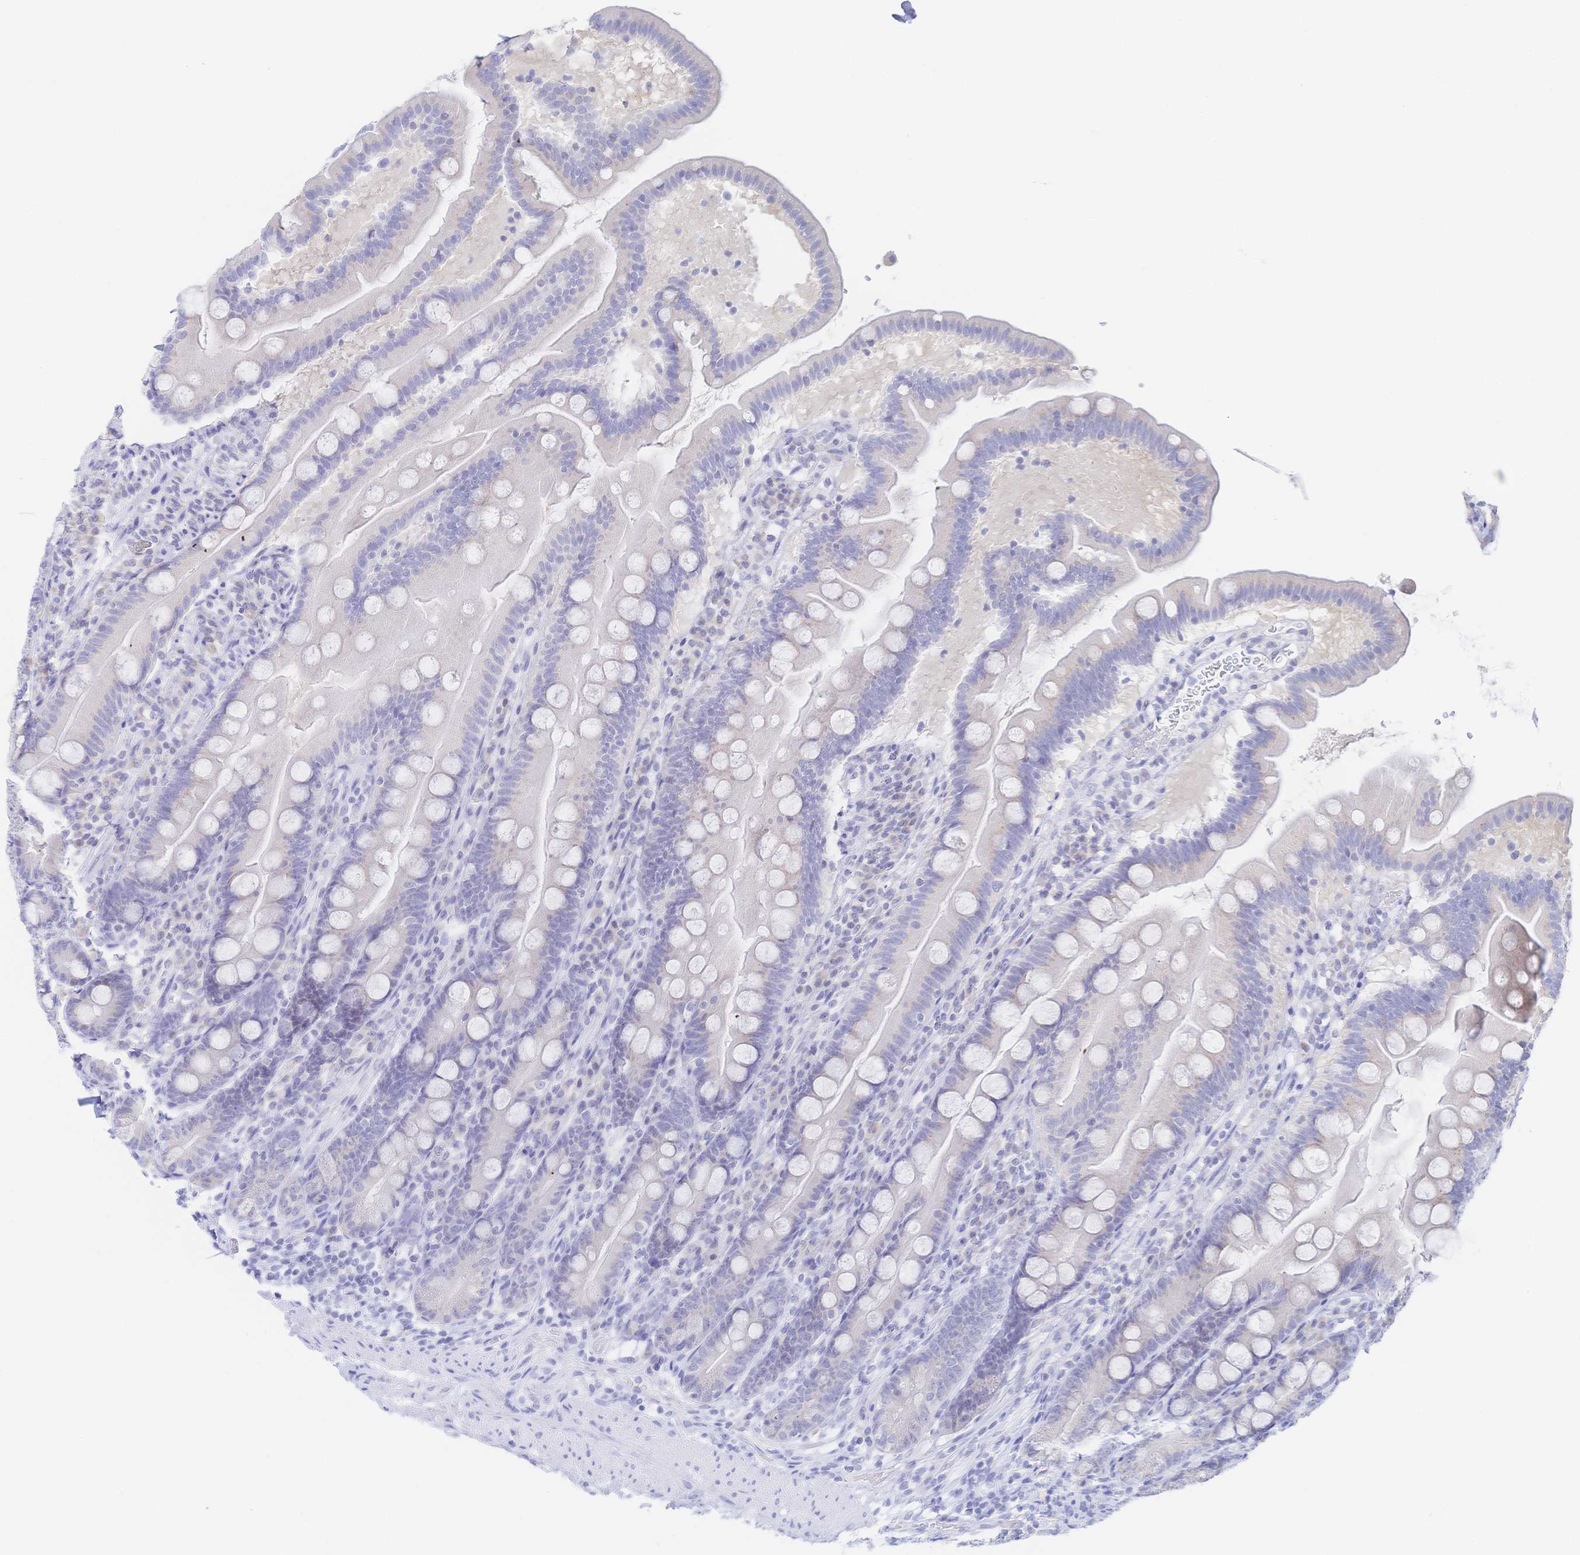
{"staining": {"intensity": "negative", "quantity": "none", "location": "none"}, "tissue": "duodenum", "cell_type": "Glandular cells", "image_type": "normal", "snomed": [{"axis": "morphology", "description": "Normal tissue, NOS"}, {"axis": "topography", "description": "Duodenum"}], "caption": "Histopathology image shows no protein positivity in glandular cells of benign duodenum. (DAB (3,3'-diaminobenzidine) IHC, high magnification).", "gene": "SIAH3", "patient": {"sex": "female", "age": 67}}